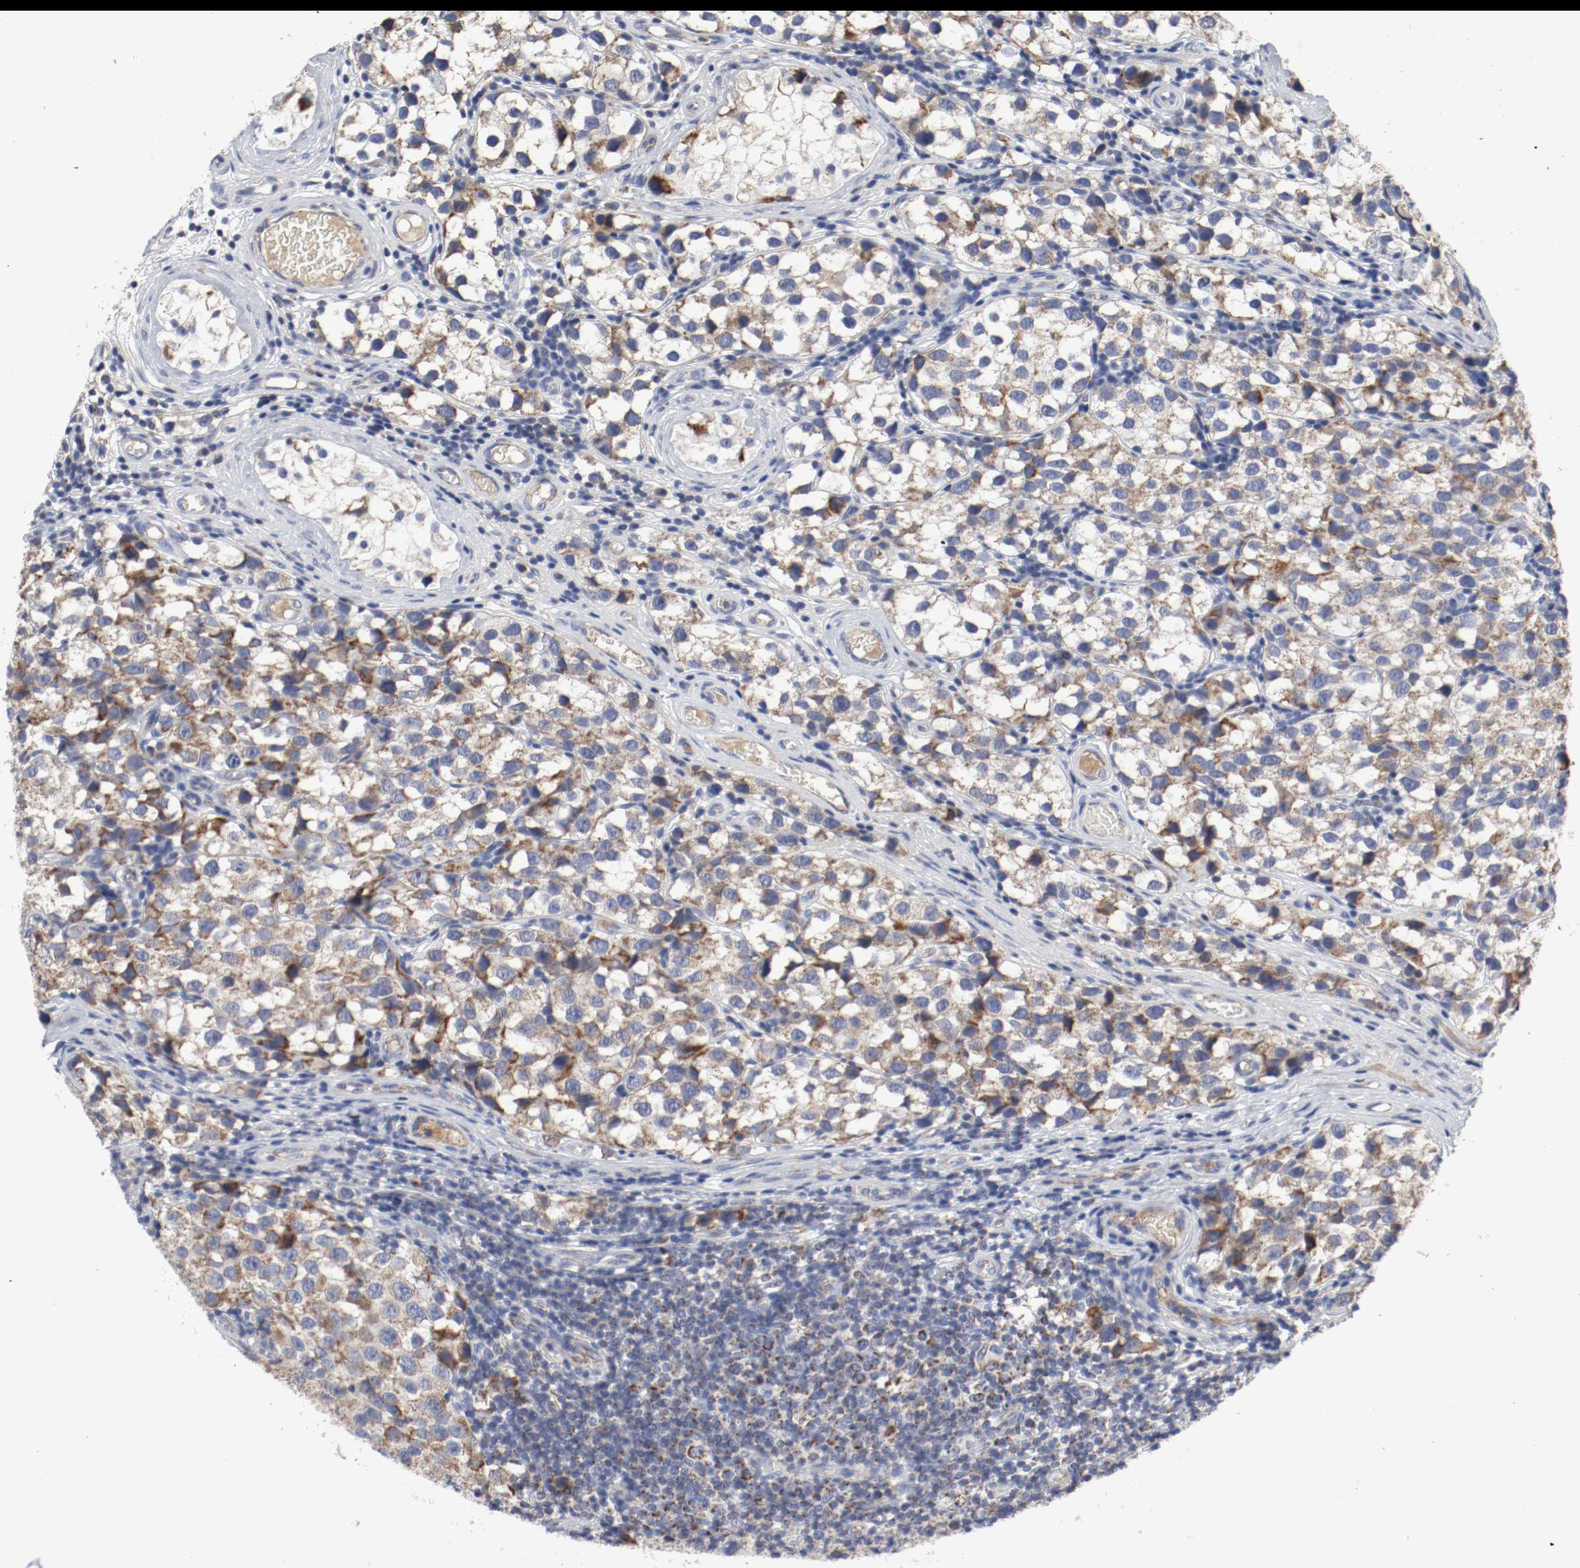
{"staining": {"intensity": "moderate", "quantity": ">75%", "location": "cytoplasmic/membranous"}, "tissue": "testis cancer", "cell_type": "Tumor cells", "image_type": "cancer", "snomed": [{"axis": "morphology", "description": "Seminoma, NOS"}, {"axis": "topography", "description": "Testis"}], "caption": "This micrograph reveals seminoma (testis) stained with IHC to label a protein in brown. The cytoplasmic/membranous of tumor cells show moderate positivity for the protein. Nuclei are counter-stained blue.", "gene": "AFG3L2", "patient": {"sex": "male", "age": 39}}